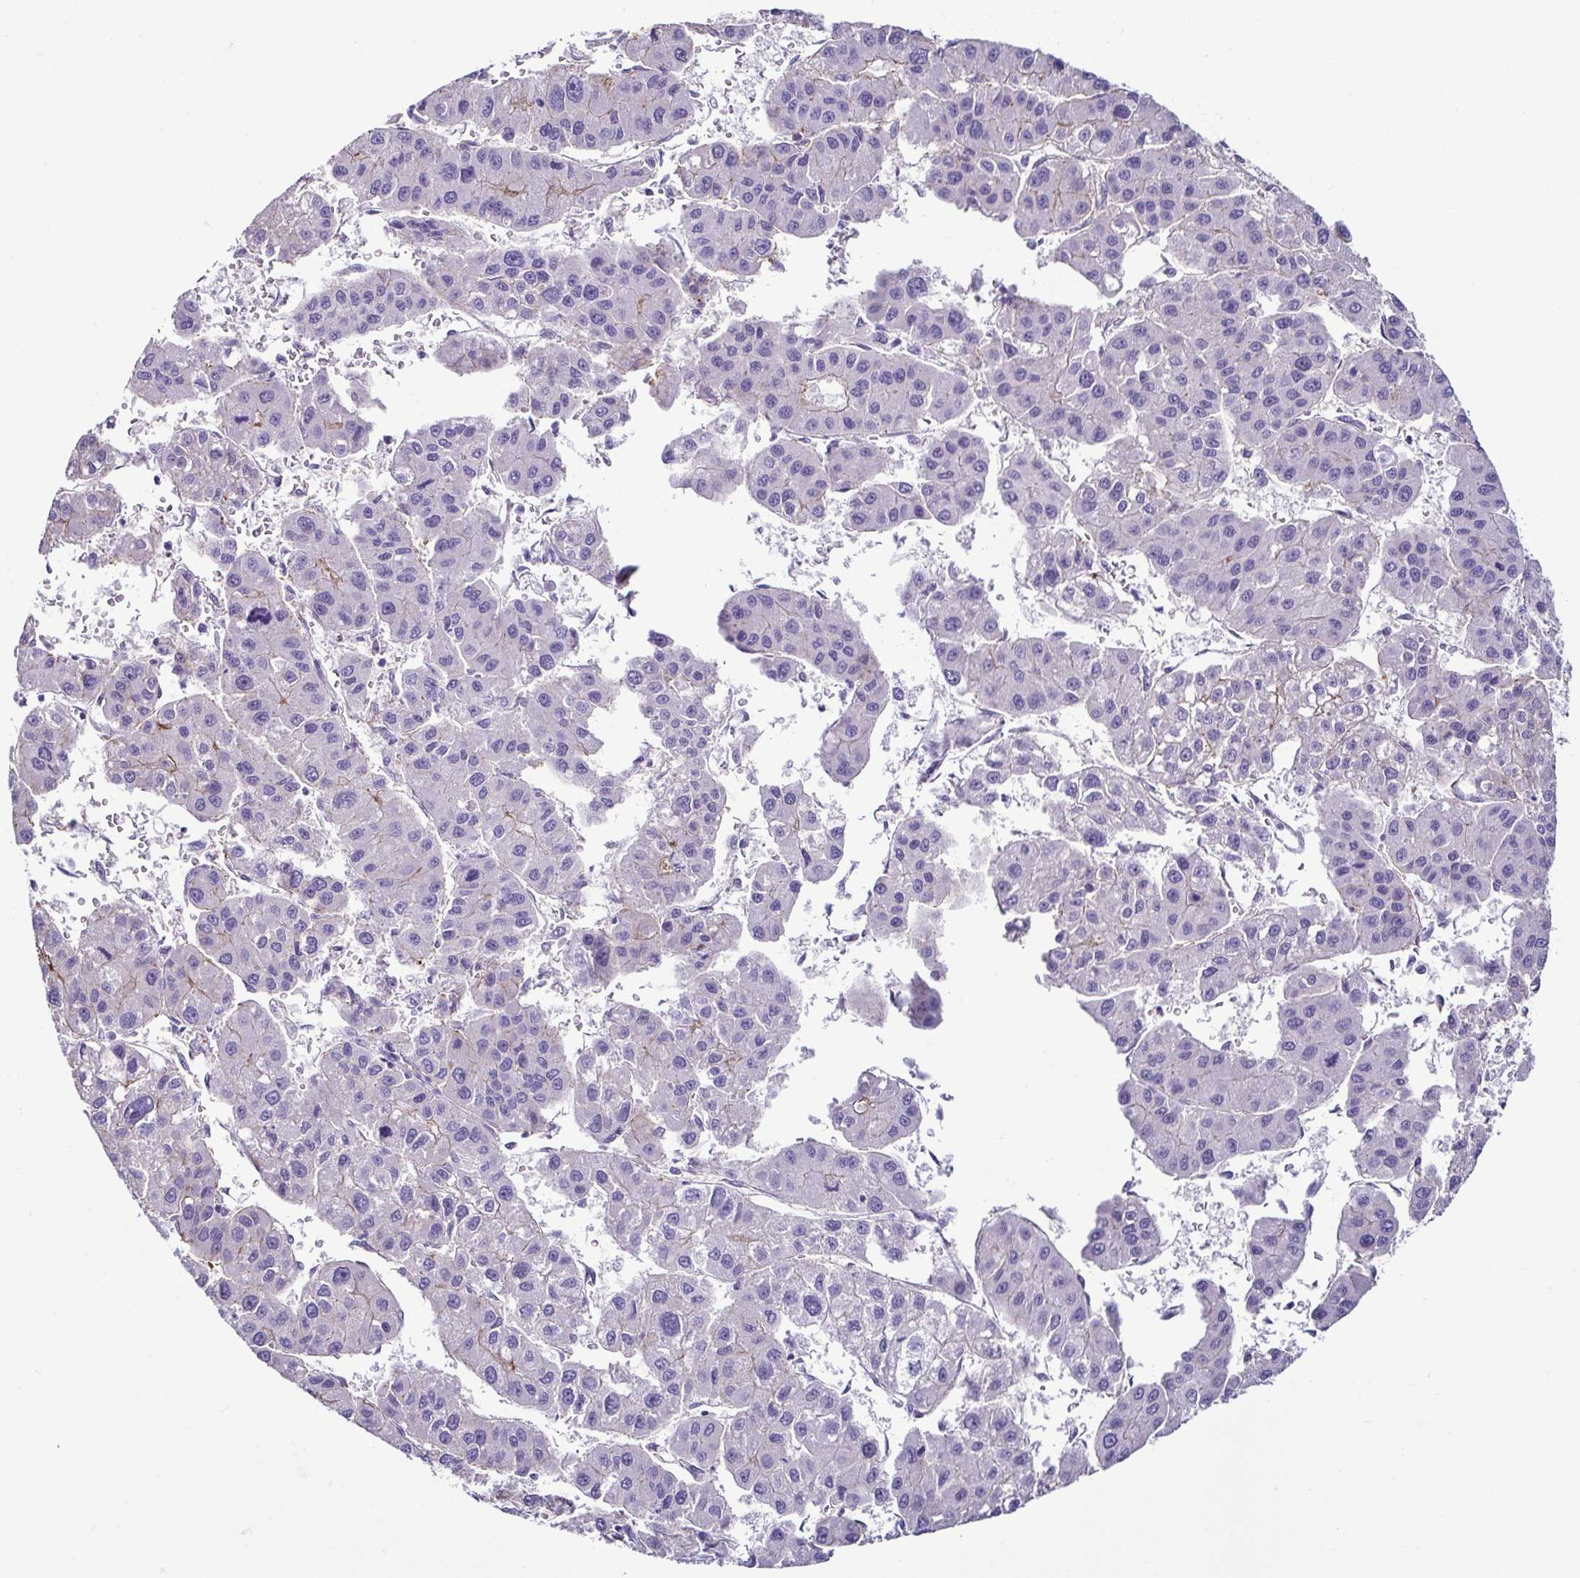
{"staining": {"intensity": "weak", "quantity": "<25%", "location": "cytoplasmic/membranous"}, "tissue": "liver cancer", "cell_type": "Tumor cells", "image_type": "cancer", "snomed": [{"axis": "morphology", "description": "Carcinoma, Hepatocellular, NOS"}, {"axis": "topography", "description": "Liver"}], "caption": "DAB (3,3'-diaminobenzidine) immunohistochemical staining of human liver cancer (hepatocellular carcinoma) reveals no significant staining in tumor cells.", "gene": "CASP14", "patient": {"sex": "male", "age": 73}}